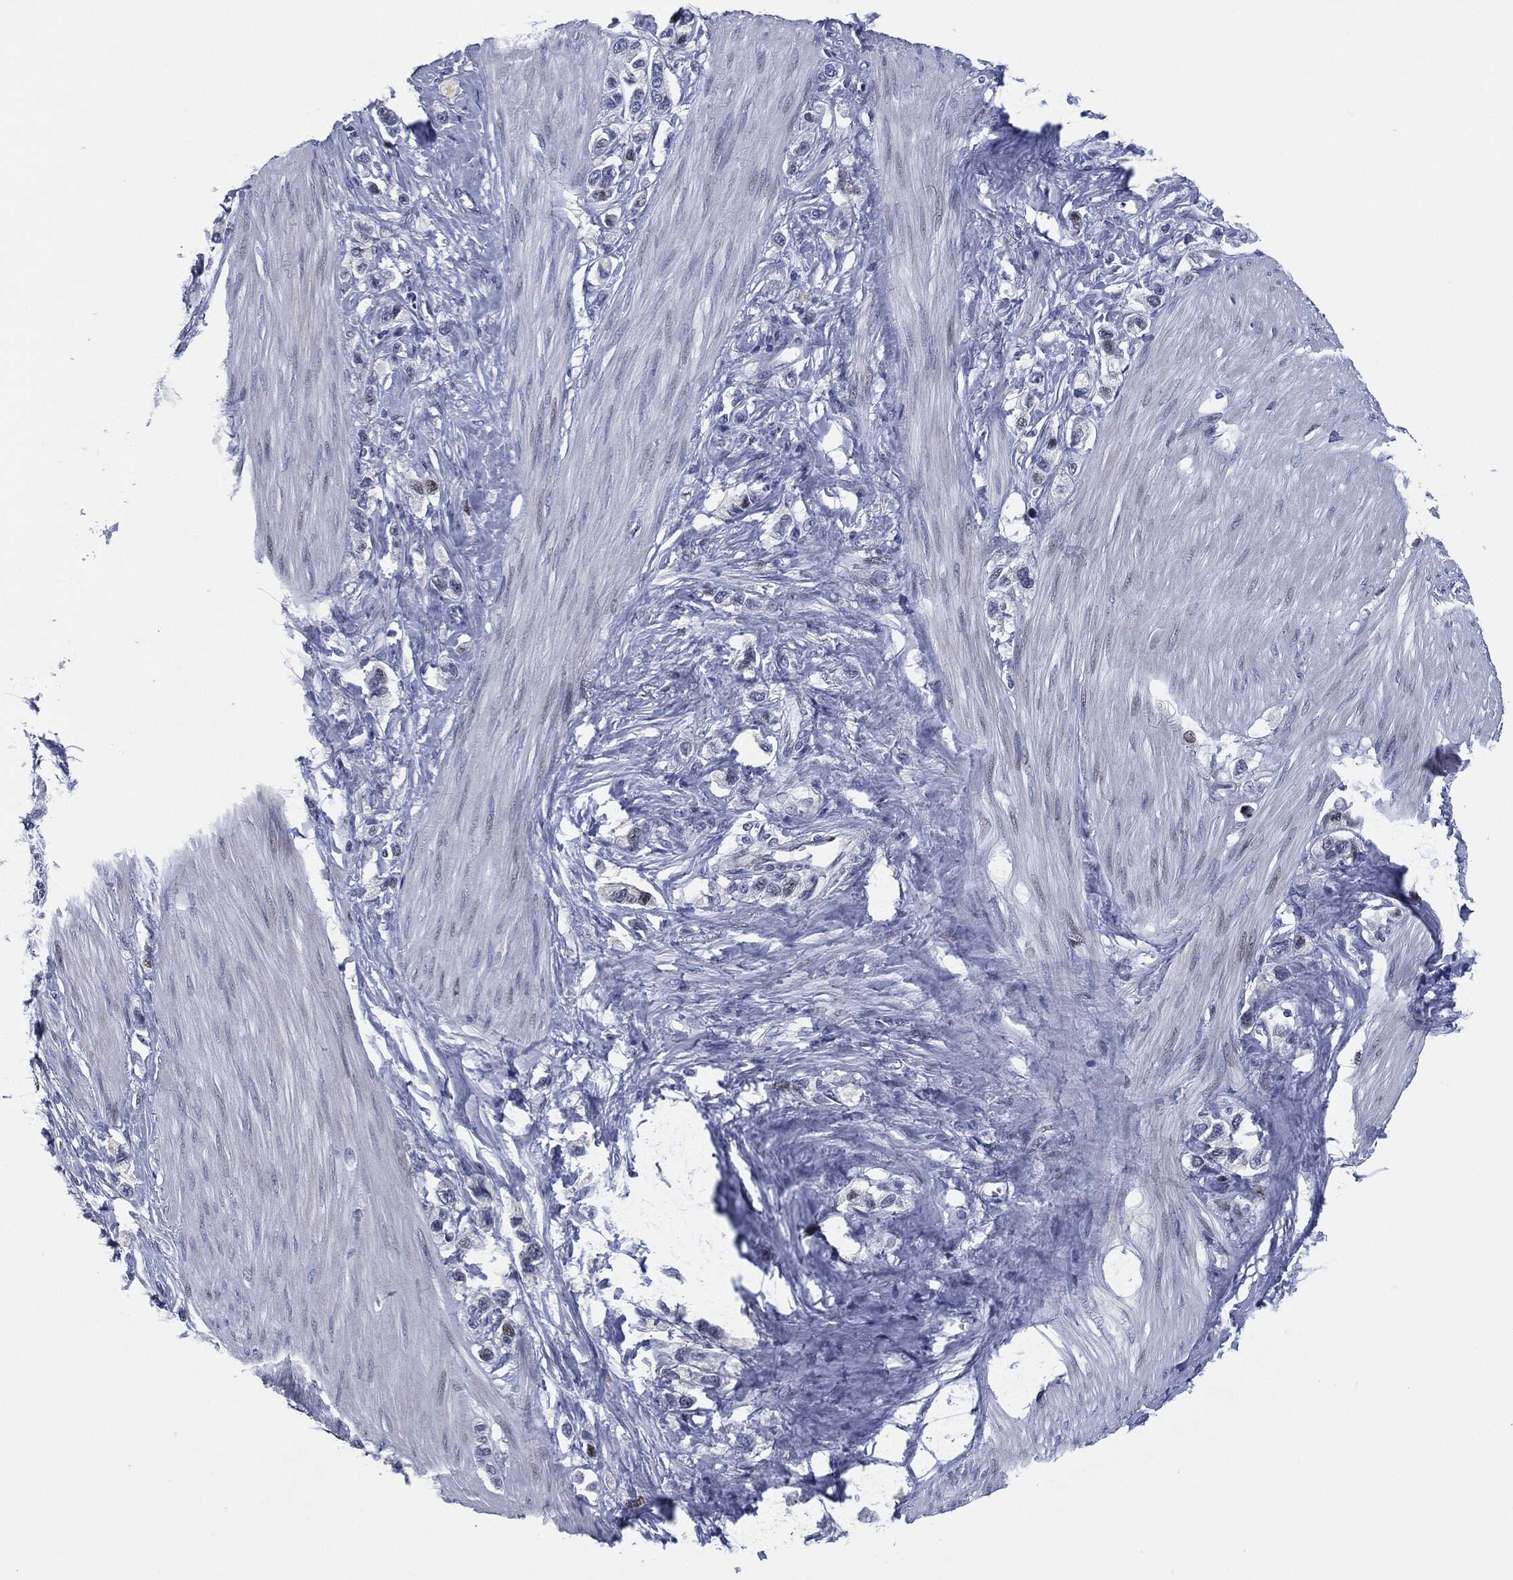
{"staining": {"intensity": "negative", "quantity": "none", "location": "none"}, "tissue": "stomach cancer", "cell_type": "Tumor cells", "image_type": "cancer", "snomed": [{"axis": "morphology", "description": "Normal tissue, NOS"}, {"axis": "morphology", "description": "Adenocarcinoma, NOS"}, {"axis": "morphology", "description": "Adenocarcinoma, High grade"}, {"axis": "topography", "description": "Stomach, upper"}, {"axis": "topography", "description": "Stomach"}], "caption": "A high-resolution histopathology image shows immunohistochemistry (IHC) staining of stomach adenocarcinoma, which shows no significant positivity in tumor cells.", "gene": "MPO", "patient": {"sex": "female", "age": 65}}